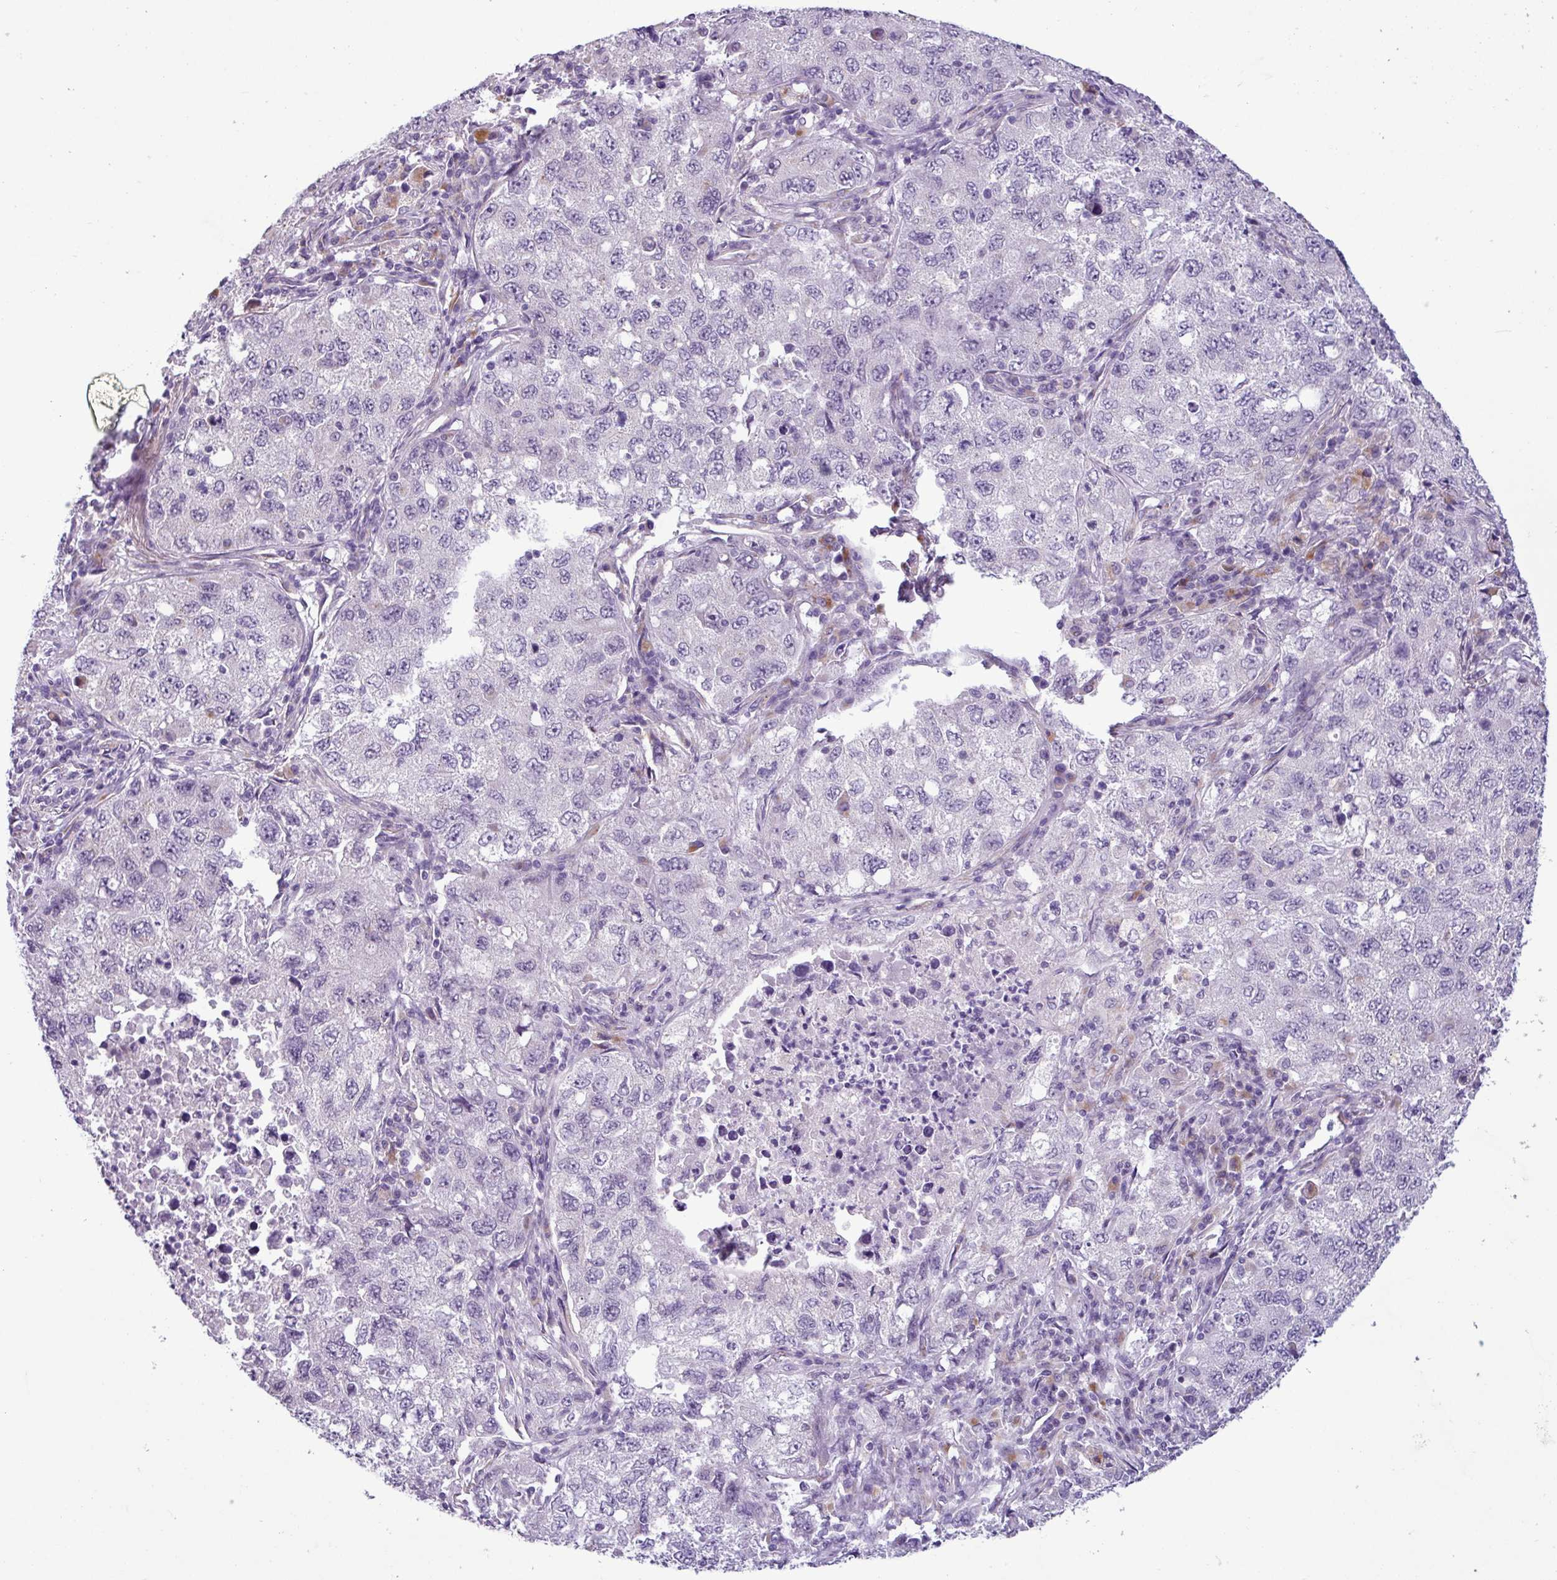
{"staining": {"intensity": "negative", "quantity": "none", "location": "none"}, "tissue": "lung cancer", "cell_type": "Tumor cells", "image_type": "cancer", "snomed": [{"axis": "morphology", "description": "Adenocarcinoma, NOS"}, {"axis": "topography", "description": "Lung"}], "caption": "This is an immunohistochemistry histopathology image of adenocarcinoma (lung). There is no staining in tumor cells.", "gene": "C9orf24", "patient": {"sex": "female", "age": 57}}